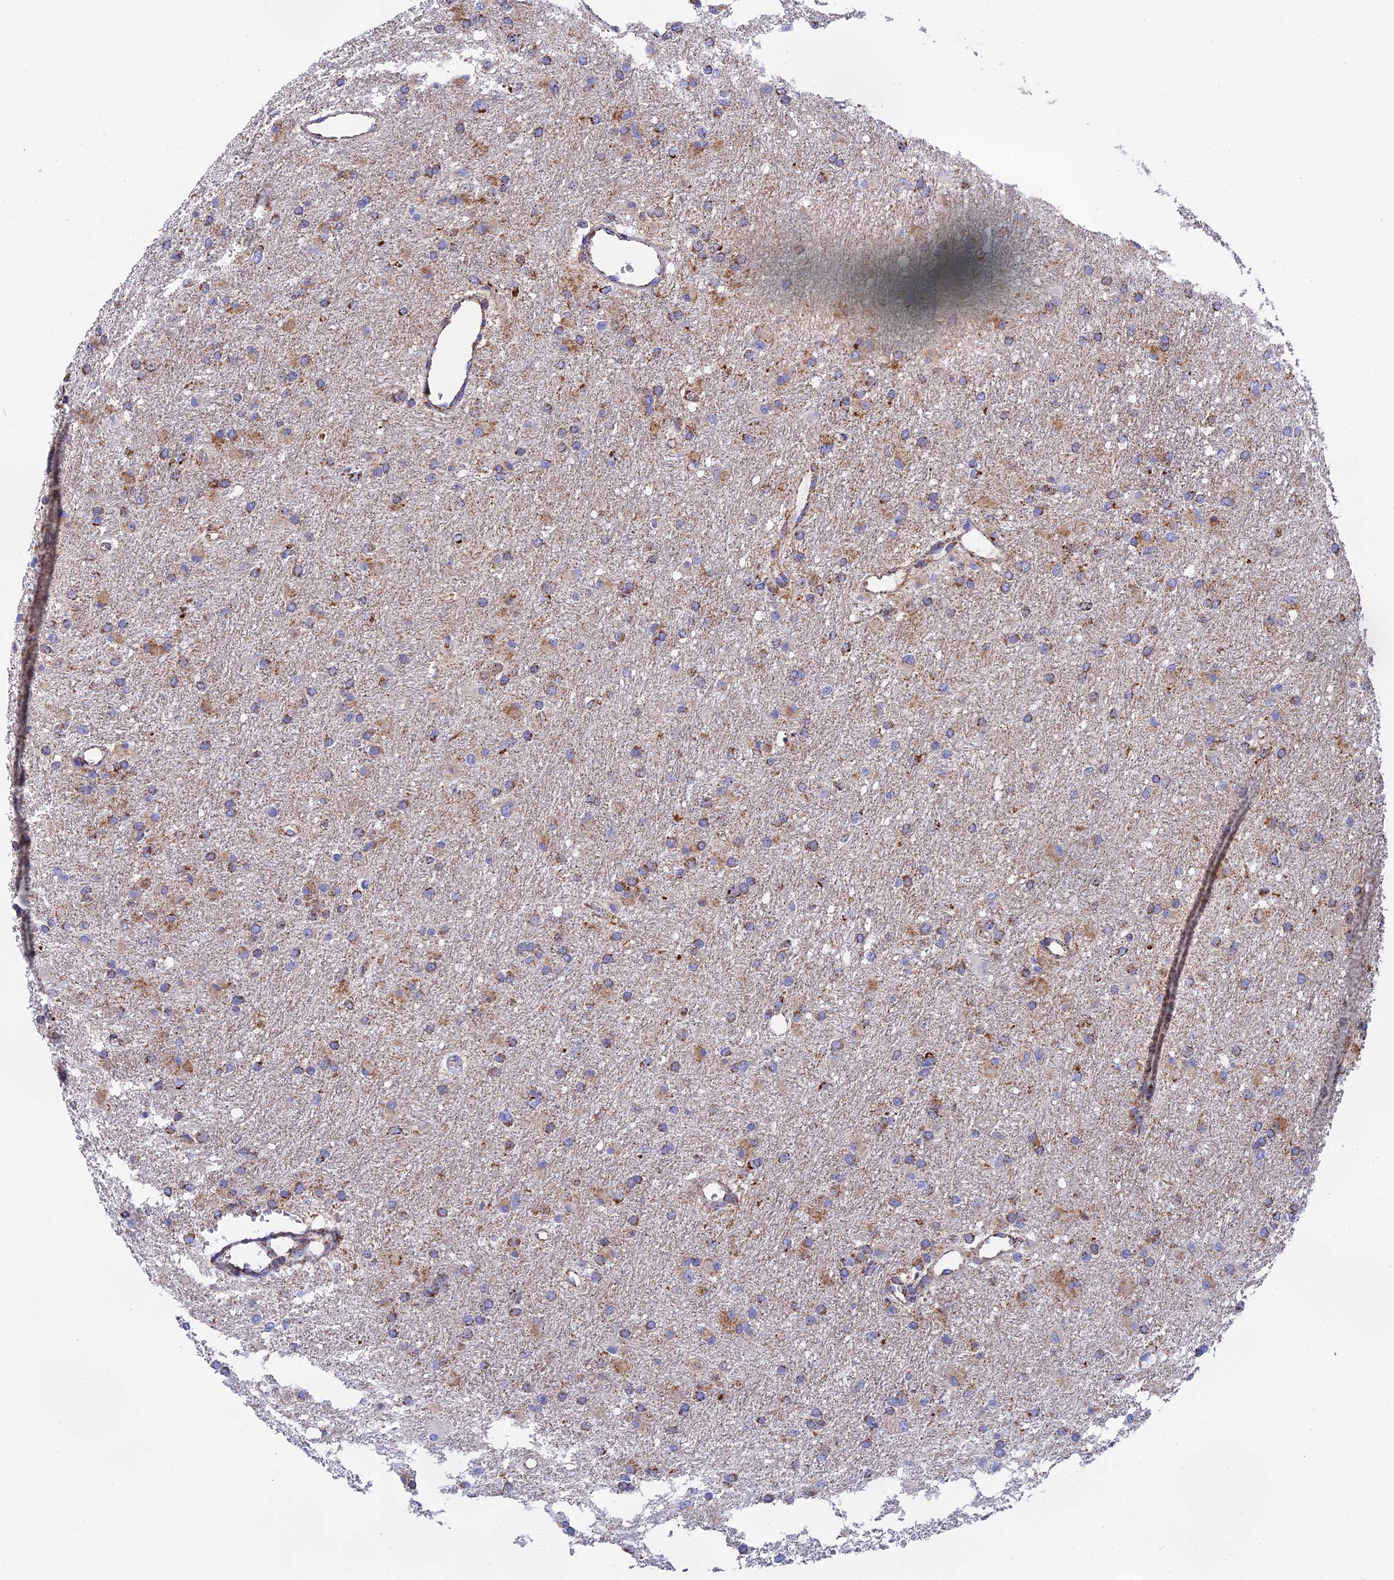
{"staining": {"intensity": "moderate", "quantity": ">75%", "location": "cytoplasmic/membranous"}, "tissue": "glioma", "cell_type": "Tumor cells", "image_type": "cancer", "snomed": [{"axis": "morphology", "description": "Glioma, malignant, High grade"}, {"axis": "topography", "description": "Cerebral cortex"}], "caption": "This image displays immunohistochemistry staining of human glioma, with medium moderate cytoplasmic/membranous staining in approximately >75% of tumor cells.", "gene": "NDUFA5", "patient": {"sex": "female", "age": 36}}